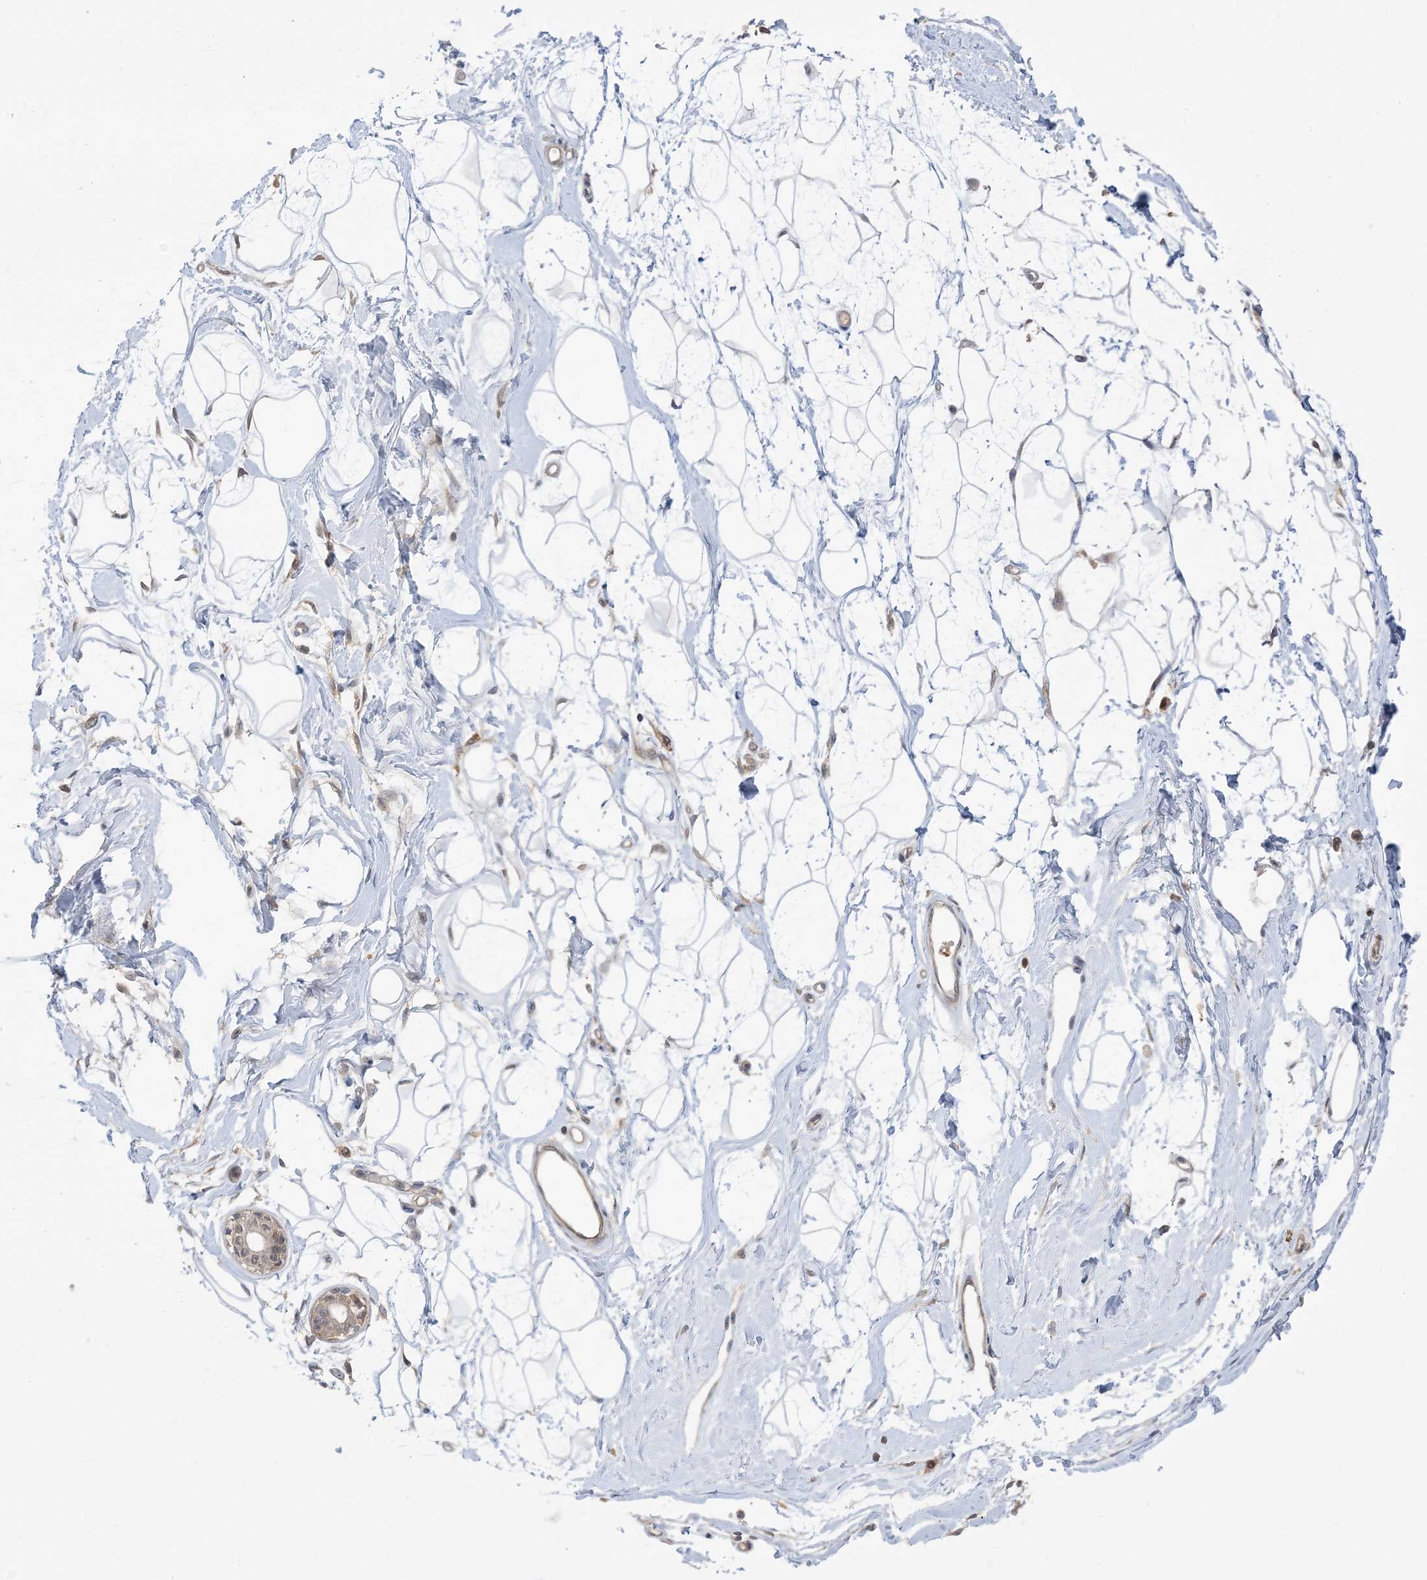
{"staining": {"intensity": "negative", "quantity": "none", "location": "none"}, "tissue": "breast", "cell_type": "Adipocytes", "image_type": "normal", "snomed": [{"axis": "morphology", "description": "Normal tissue, NOS"}, {"axis": "topography", "description": "Breast"}], "caption": "The IHC micrograph has no significant staining in adipocytes of breast. (DAB (3,3'-diaminobenzidine) immunohistochemistry visualized using brightfield microscopy, high magnification).", "gene": "WDR26", "patient": {"sex": "female", "age": 45}}